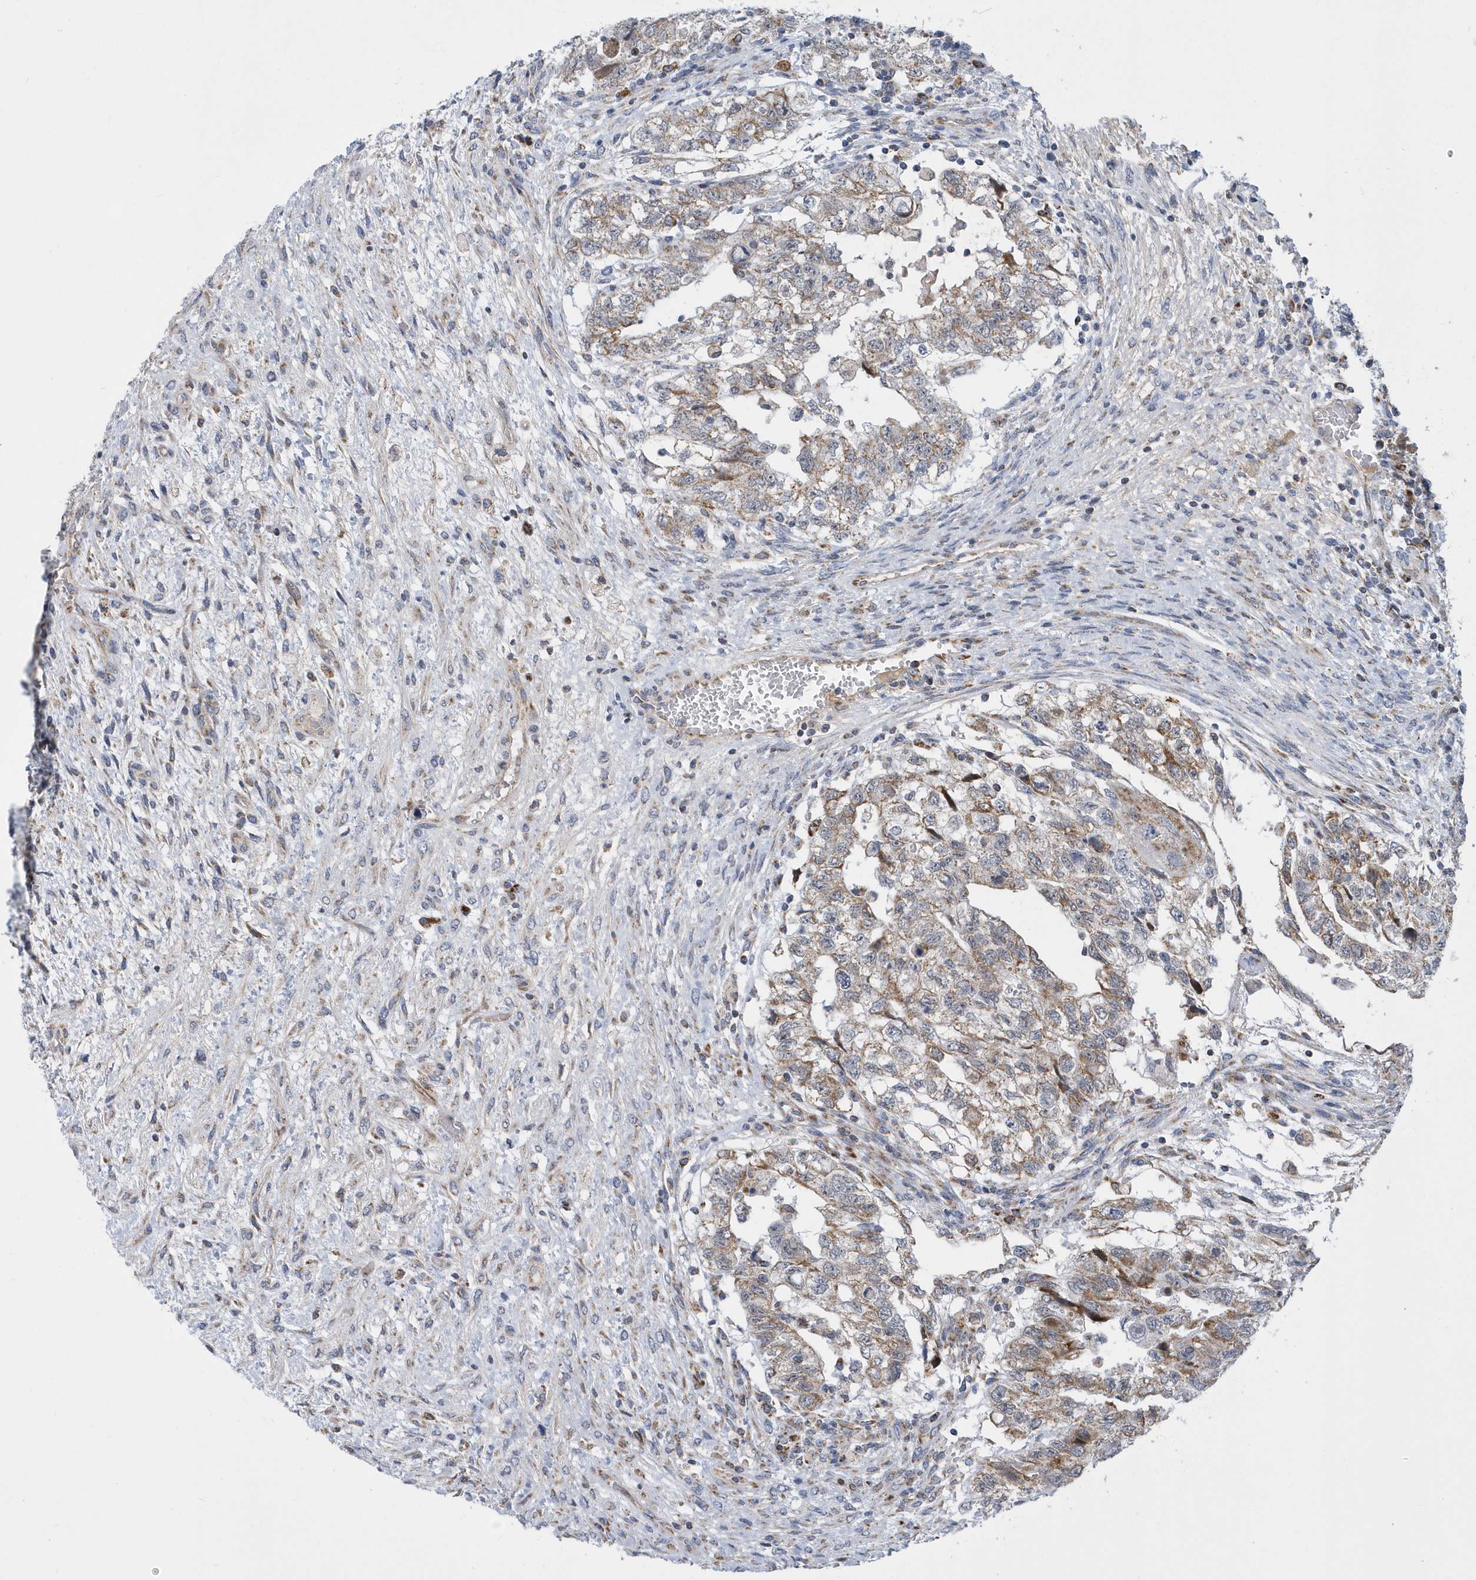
{"staining": {"intensity": "weak", "quantity": "25%-75%", "location": "cytoplasmic/membranous"}, "tissue": "testis cancer", "cell_type": "Tumor cells", "image_type": "cancer", "snomed": [{"axis": "morphology", "description": "Carcinoma, Embryonal, NOS"}, {"axis": "topography", "description": "Testis"}], "caption": "The image reveals immunohistochemical staining of embryonal carcinoma (testis). There is weak cytoplasmic/membranous staining is present in about 25%-75% of tumor cells. (DAB IHC, brown staining for protein, blue staining for nuclei).", "gene": "VWA5B2", "patient": {"sex": "male", "age": 36}}